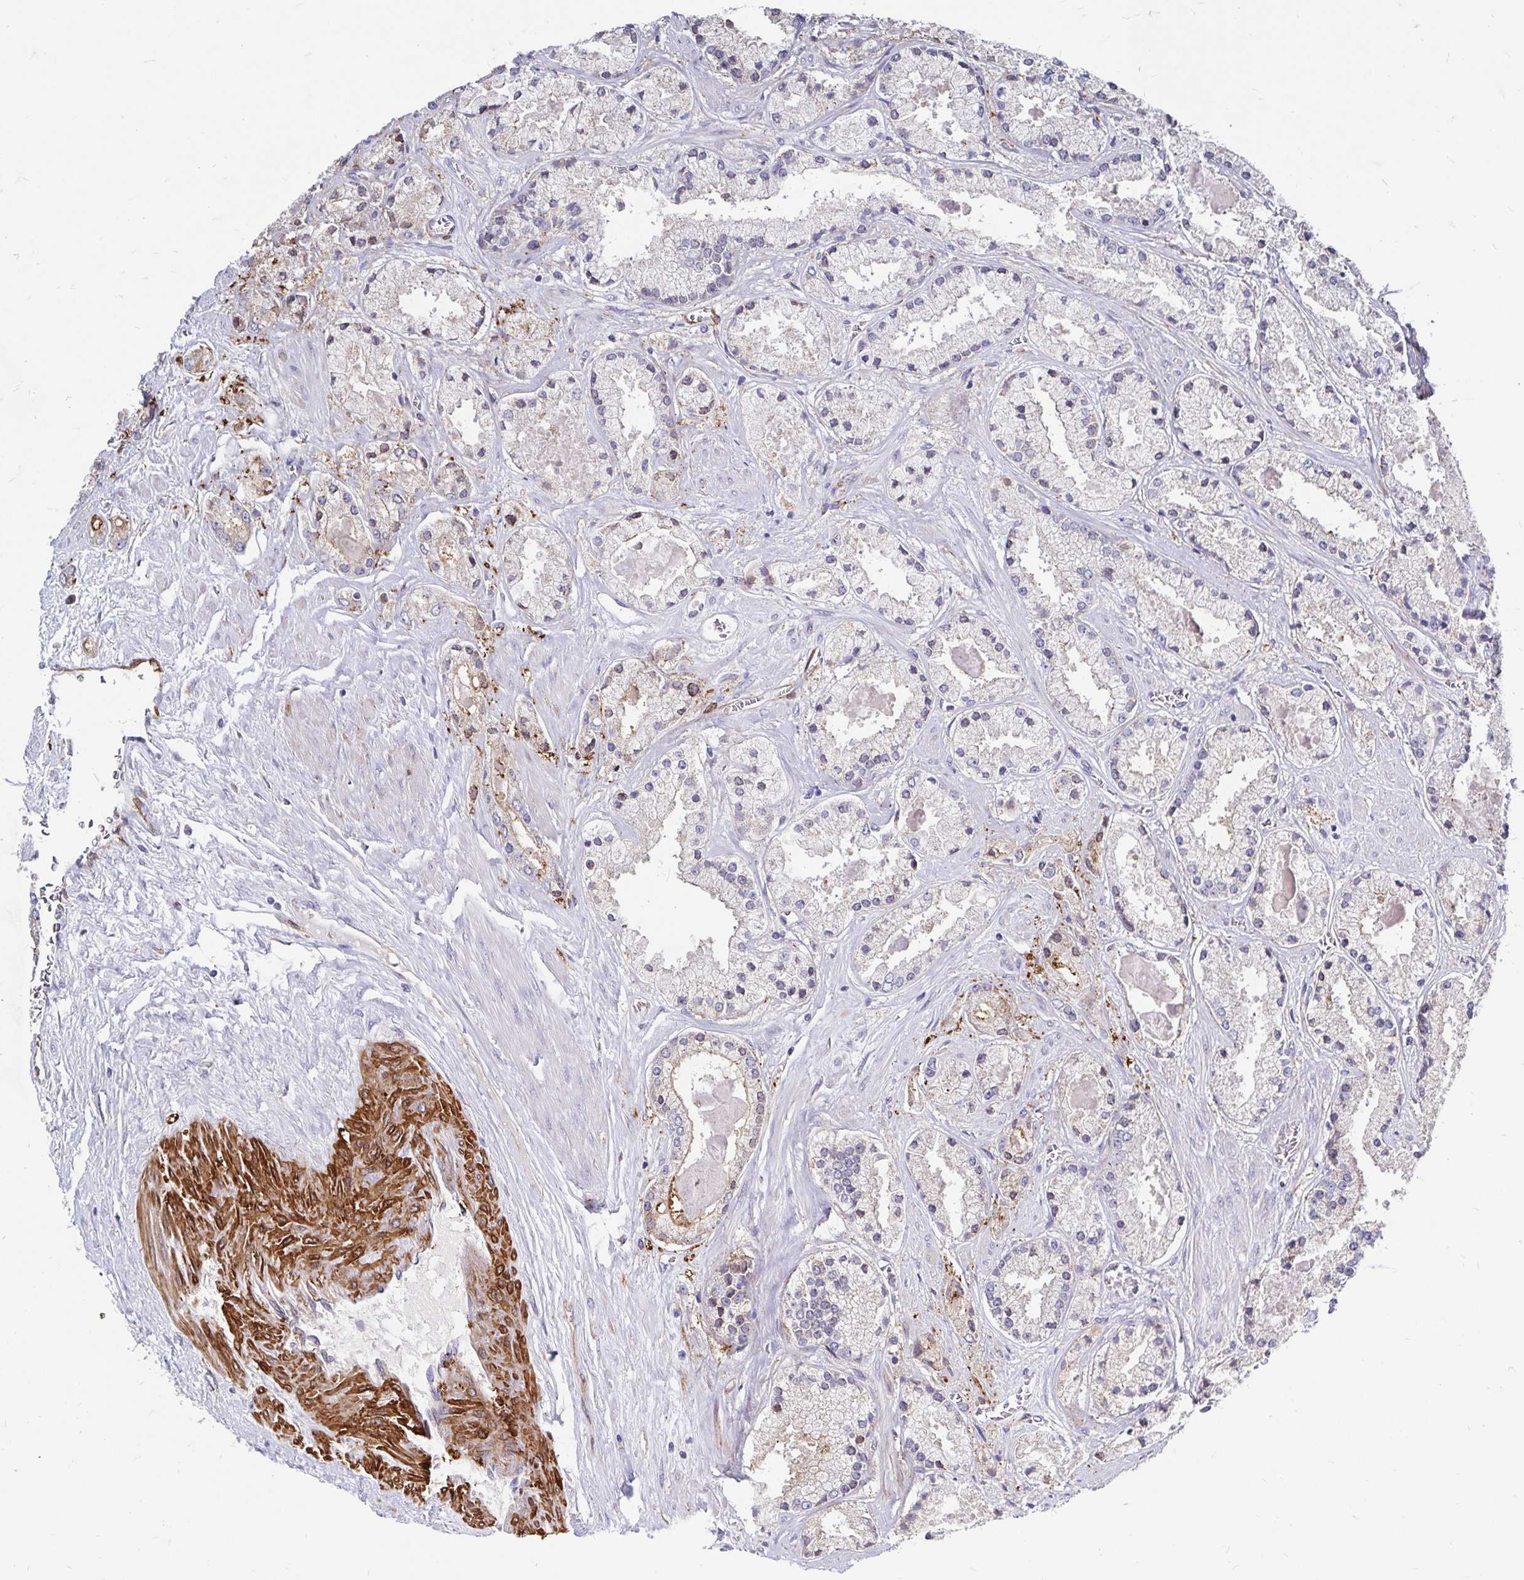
{"staining": {"intensity": "moderate", "quantity": "<25%", "location": "nuclear"}, "tissue": "prostate cancer", "cell_type": "Tumor cells", "image_type": "cancer", "snomed": [{"axis": "morphology", "description": "Adenocarcinoma, High grade"}, {"axis": "topography", "description": "Prostate"}], "caption": "An image of human prostate adenocarcinoma (high-grade) stained for a protein displays moderate nuclear brown staining in tumor cells.", "gene": "CDKL1", "patient": {"sex": "male", "age": 67}}